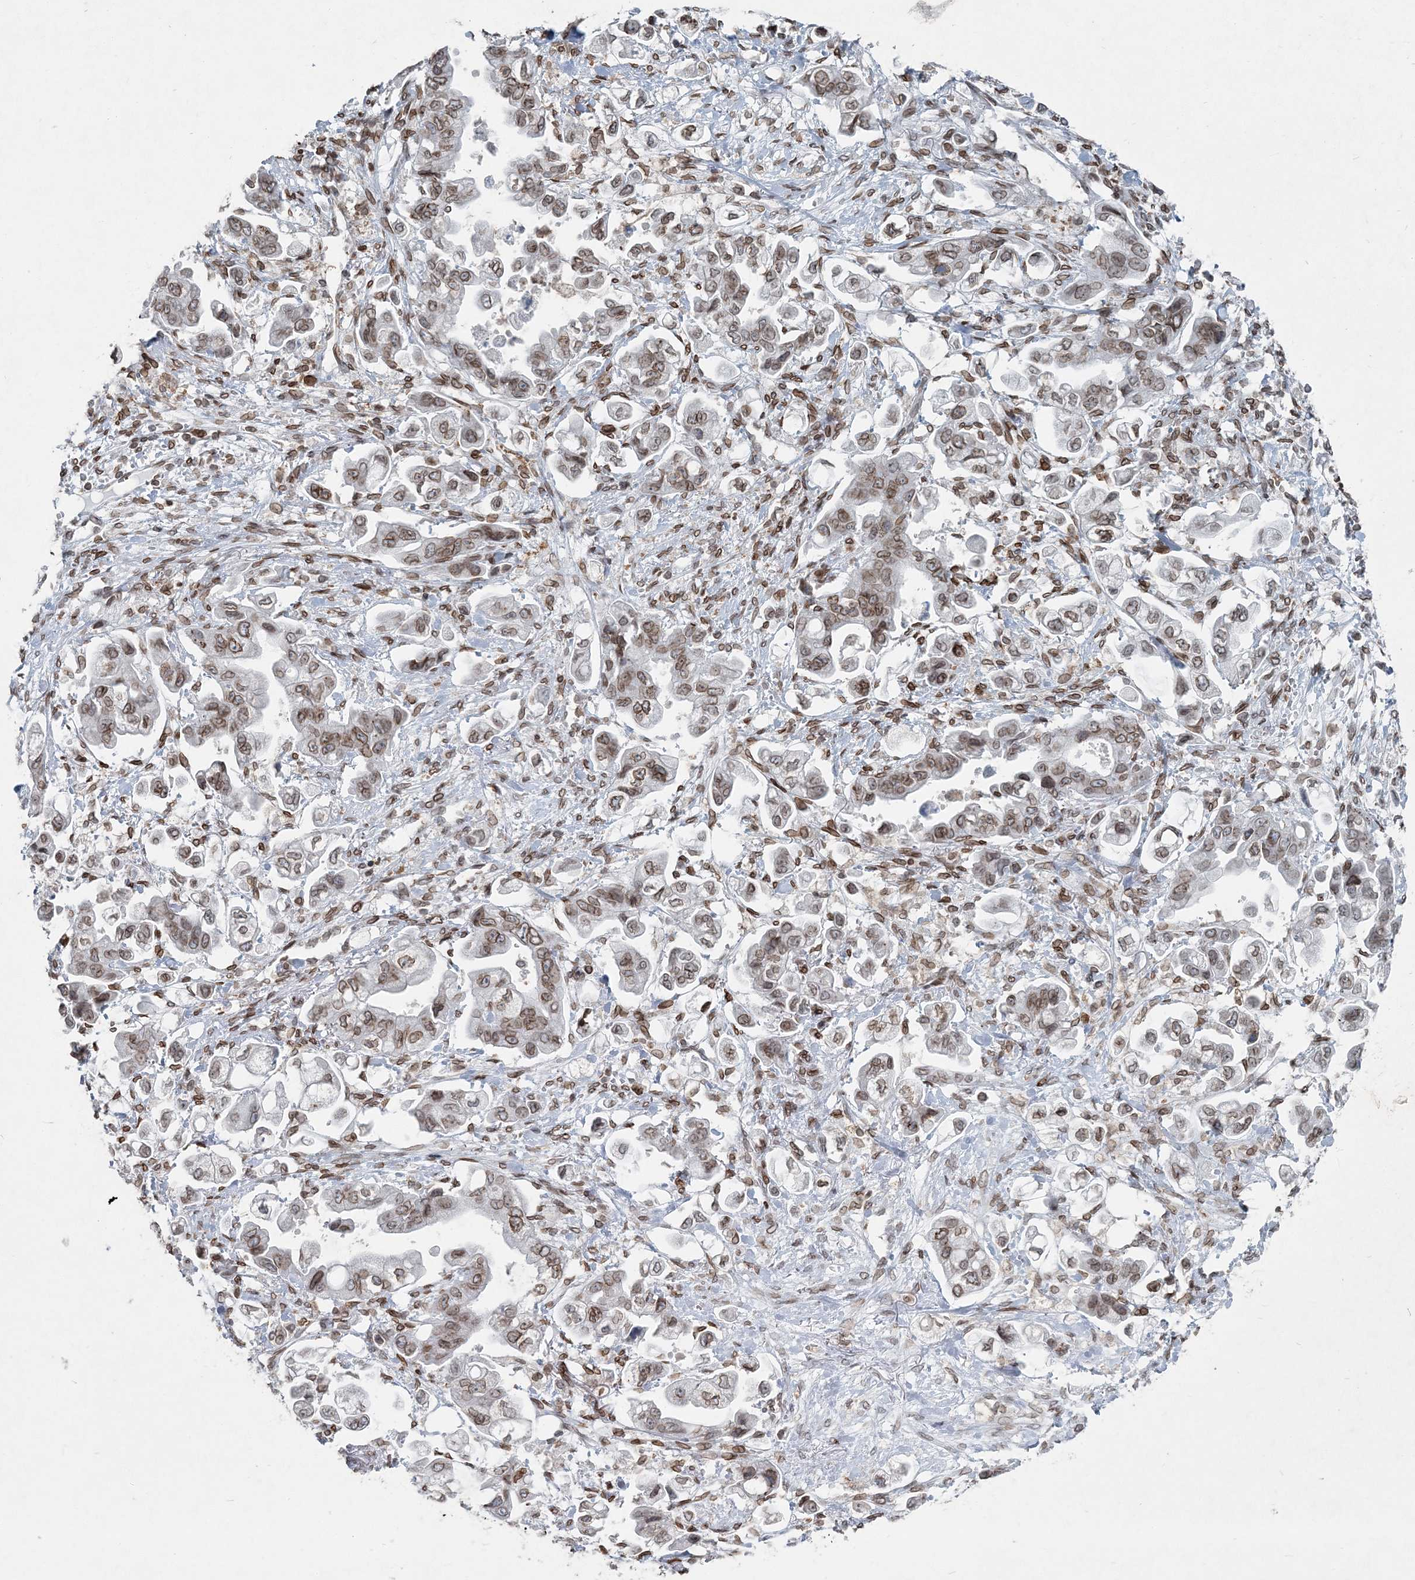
{"staining": {"intensity": "moderate", "quantity": ">75%", "location": "cytoplasmic/membranous,nuclear"}, "tissue": "stomach cancer", "cell_type": "Tumor cells", "image_type": "cancer", "snomed": [{"axis": "morphology", "description": "Adenocarcinoma, NOS"}, {"axis": "topography", "description": "Stomach"}], "caption": "The immunohistochemical stain labels moderate cytoplasmic/membranous and nuclear positivity in tumor cells of stomach adenocarcinoma tissue.", "gene": "GJD4", "patient": {"sex": "male", "age": 62}}